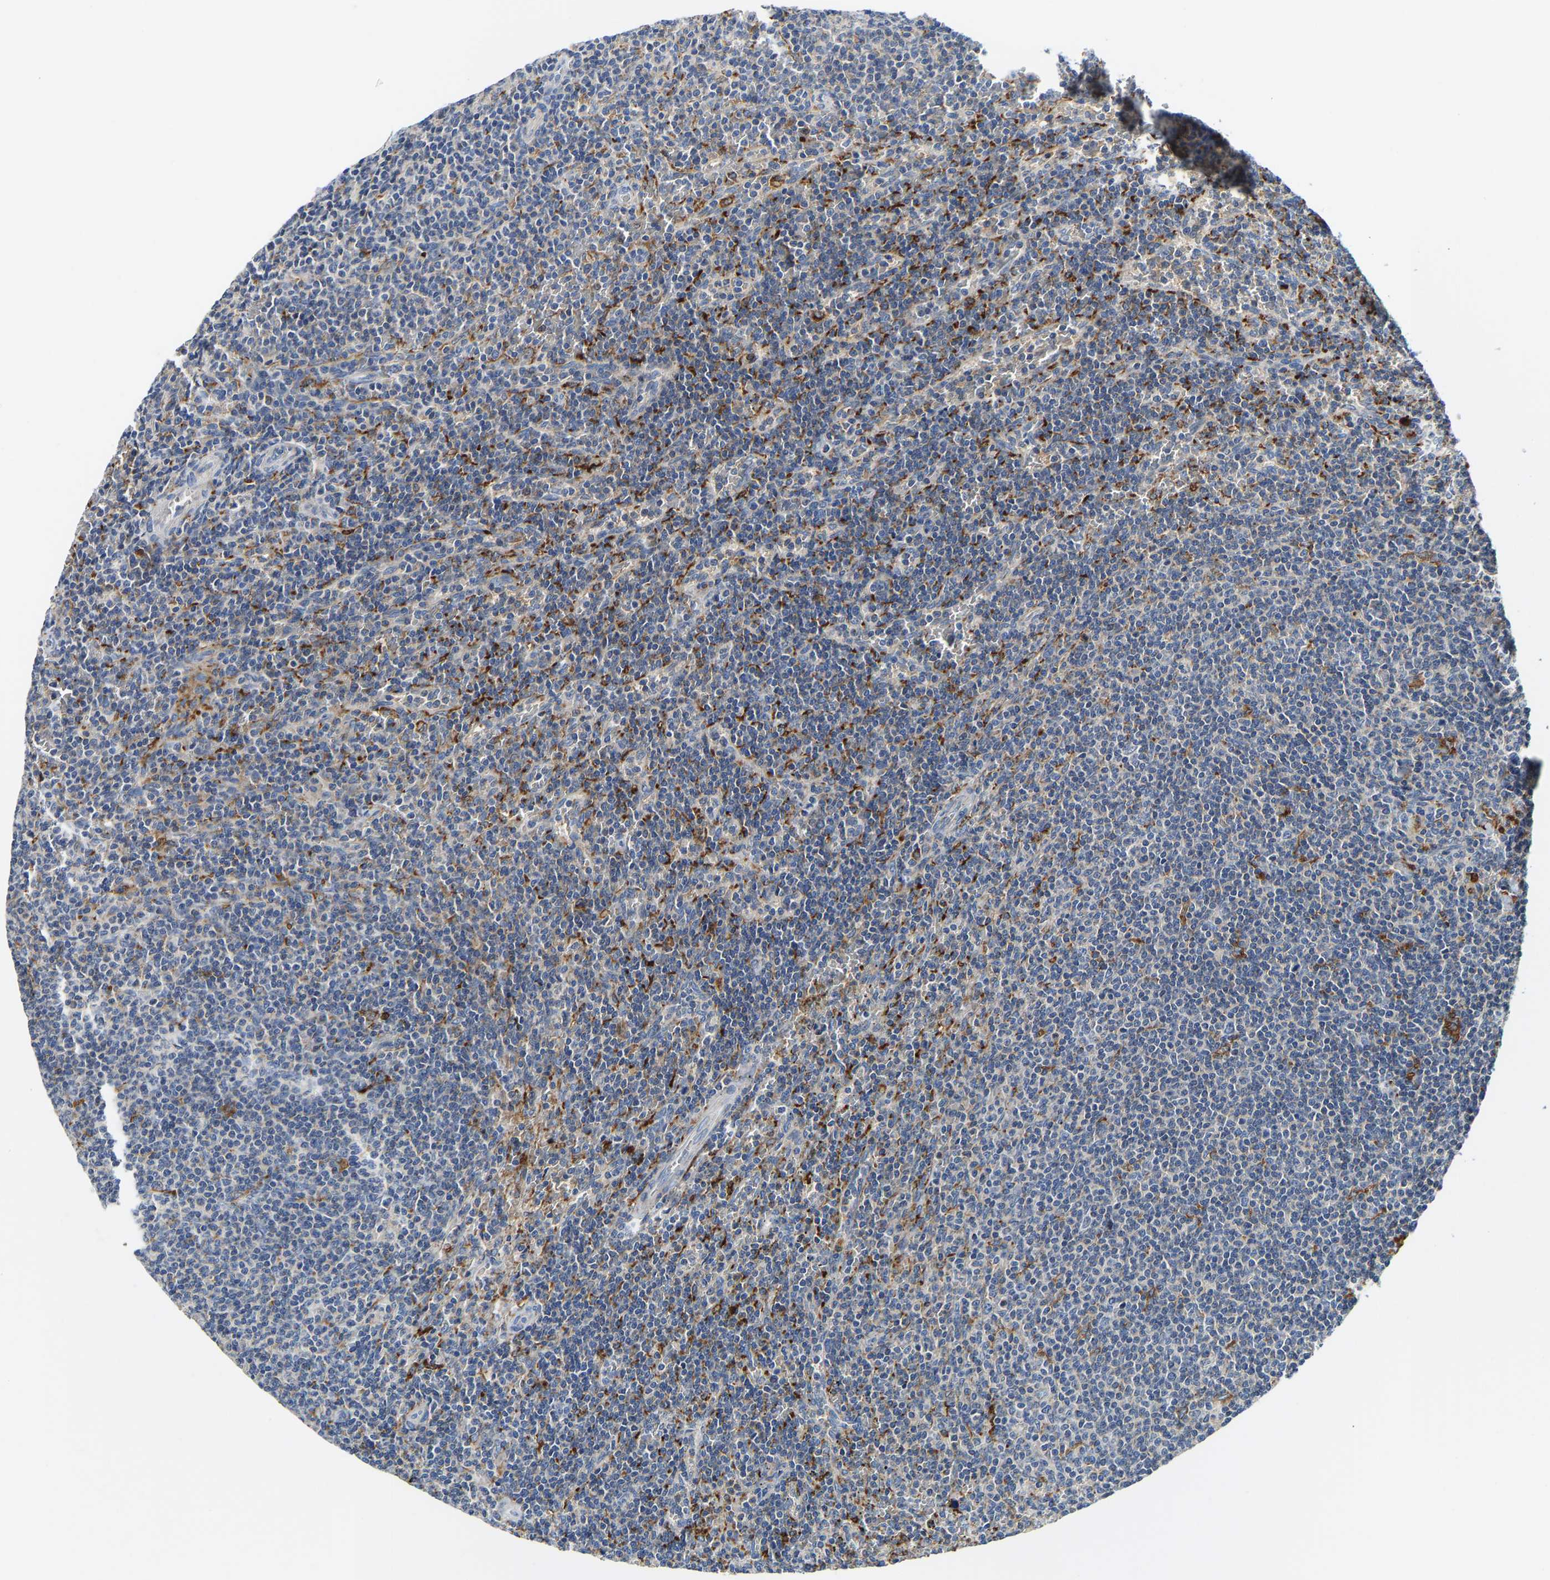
{"staining": {"intensity": "negative", "quantity": "none", "location": "none"}, "tissue": "lymphoma", "cell_type": "Tumor cells", "image_type": "cancer", "snomed": [{"axis": "morphology", "description": "Malignant lymphoma, non-Hodgkin's type, Low grade"}, {"axis": "topography", "description": "Spleen"}], "caption": "Tumor cells are negative for brown protein staining in lymphoma.", "gene": "ATP6V1E1", "patient": {"sex": "female", "age": 50}}